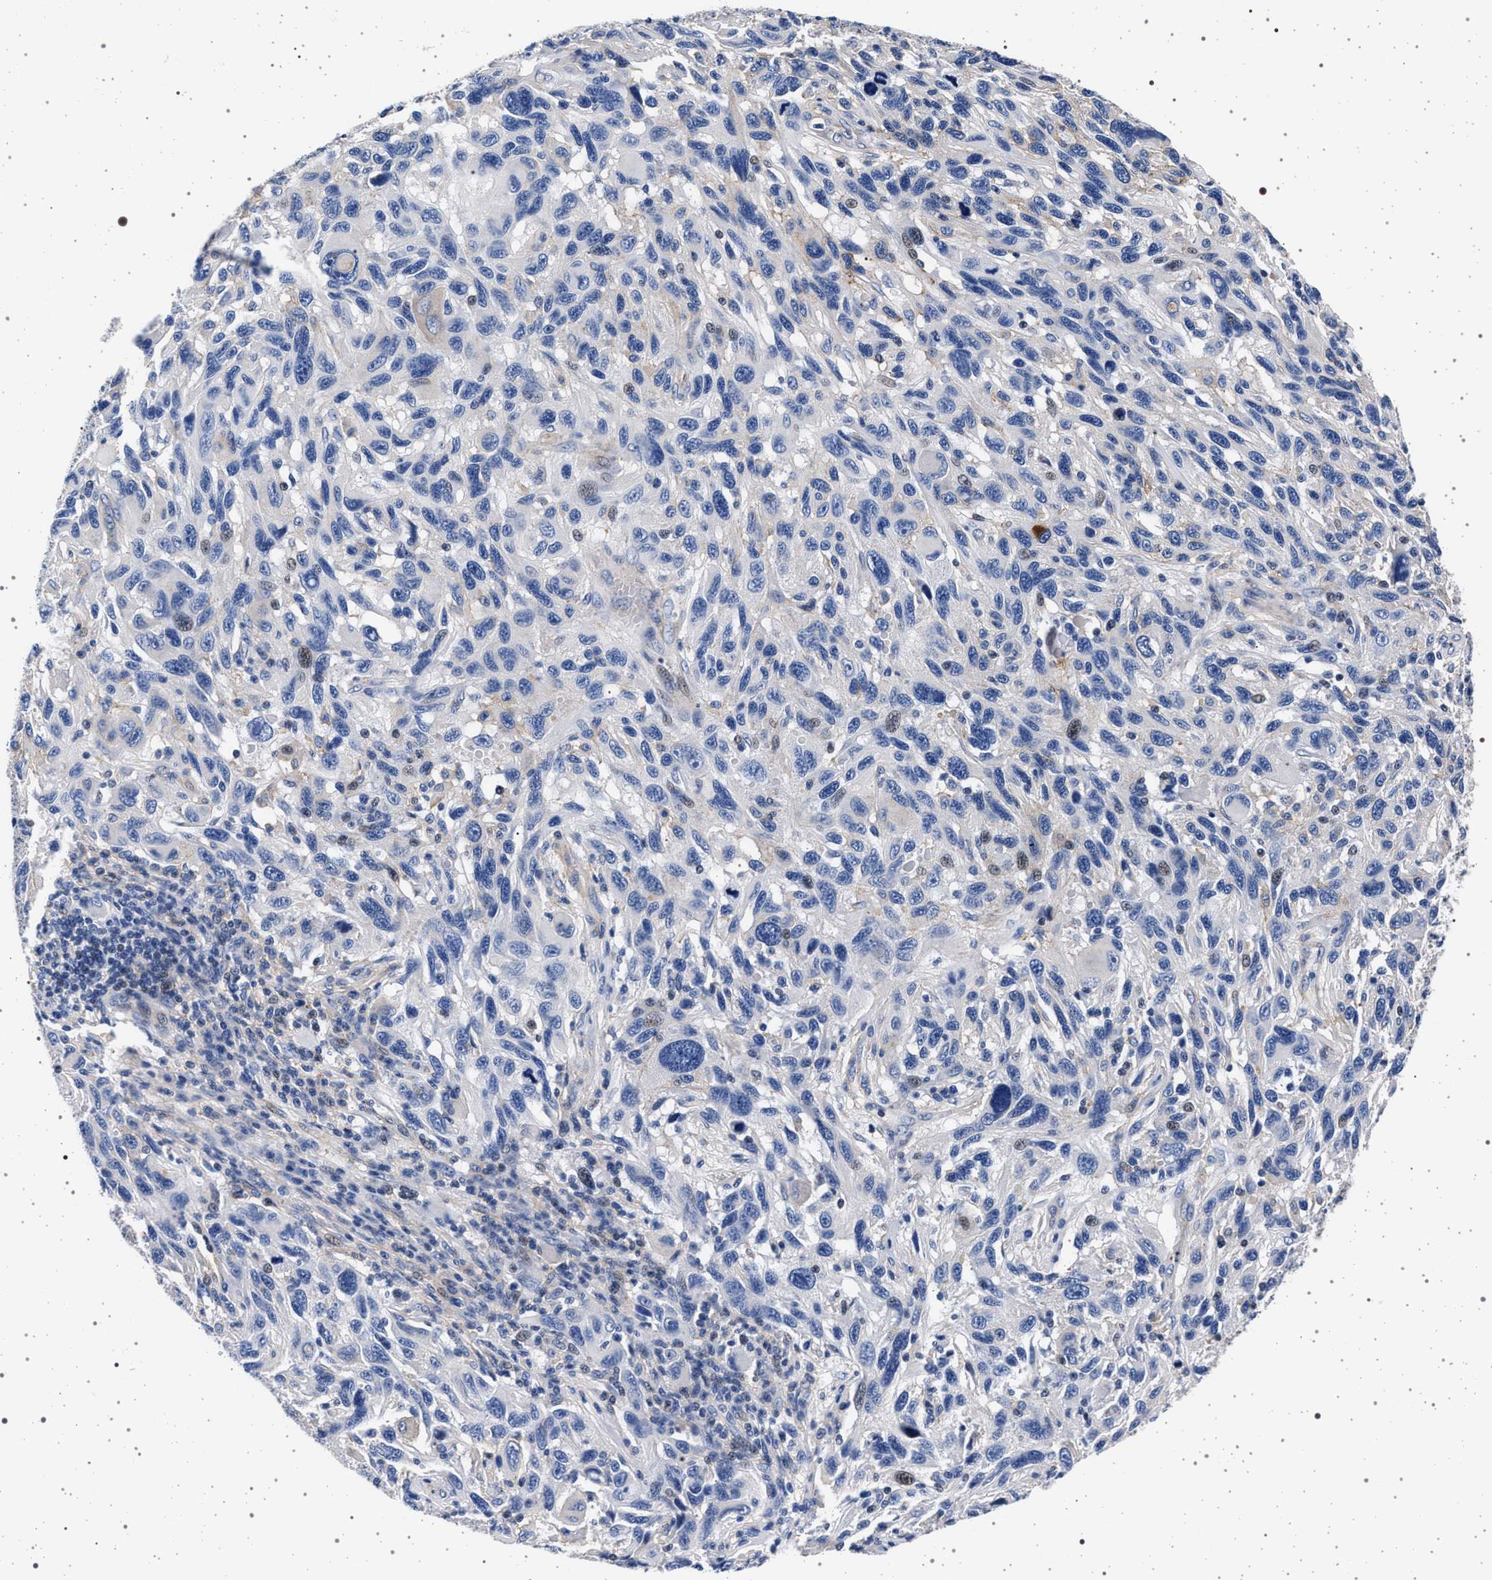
{"staining": {"intensity": "negative", "quantity": "none", "location": "none"}, "tissue": "melanoma", "cell_type": "Tumor cells", "image_type": "cancer", "snomed": [{"axis": "morphology", "description": "Malignant melanoma, NOS"}, {"axis": "topography", "description": "Skin"}], "caption": "This is a image of immunohistochemistry staining of melanoma, which shows no expression in tumor cells.", "gene": "SLC9A1", "patient": {"sex": "male", "age": 53}}